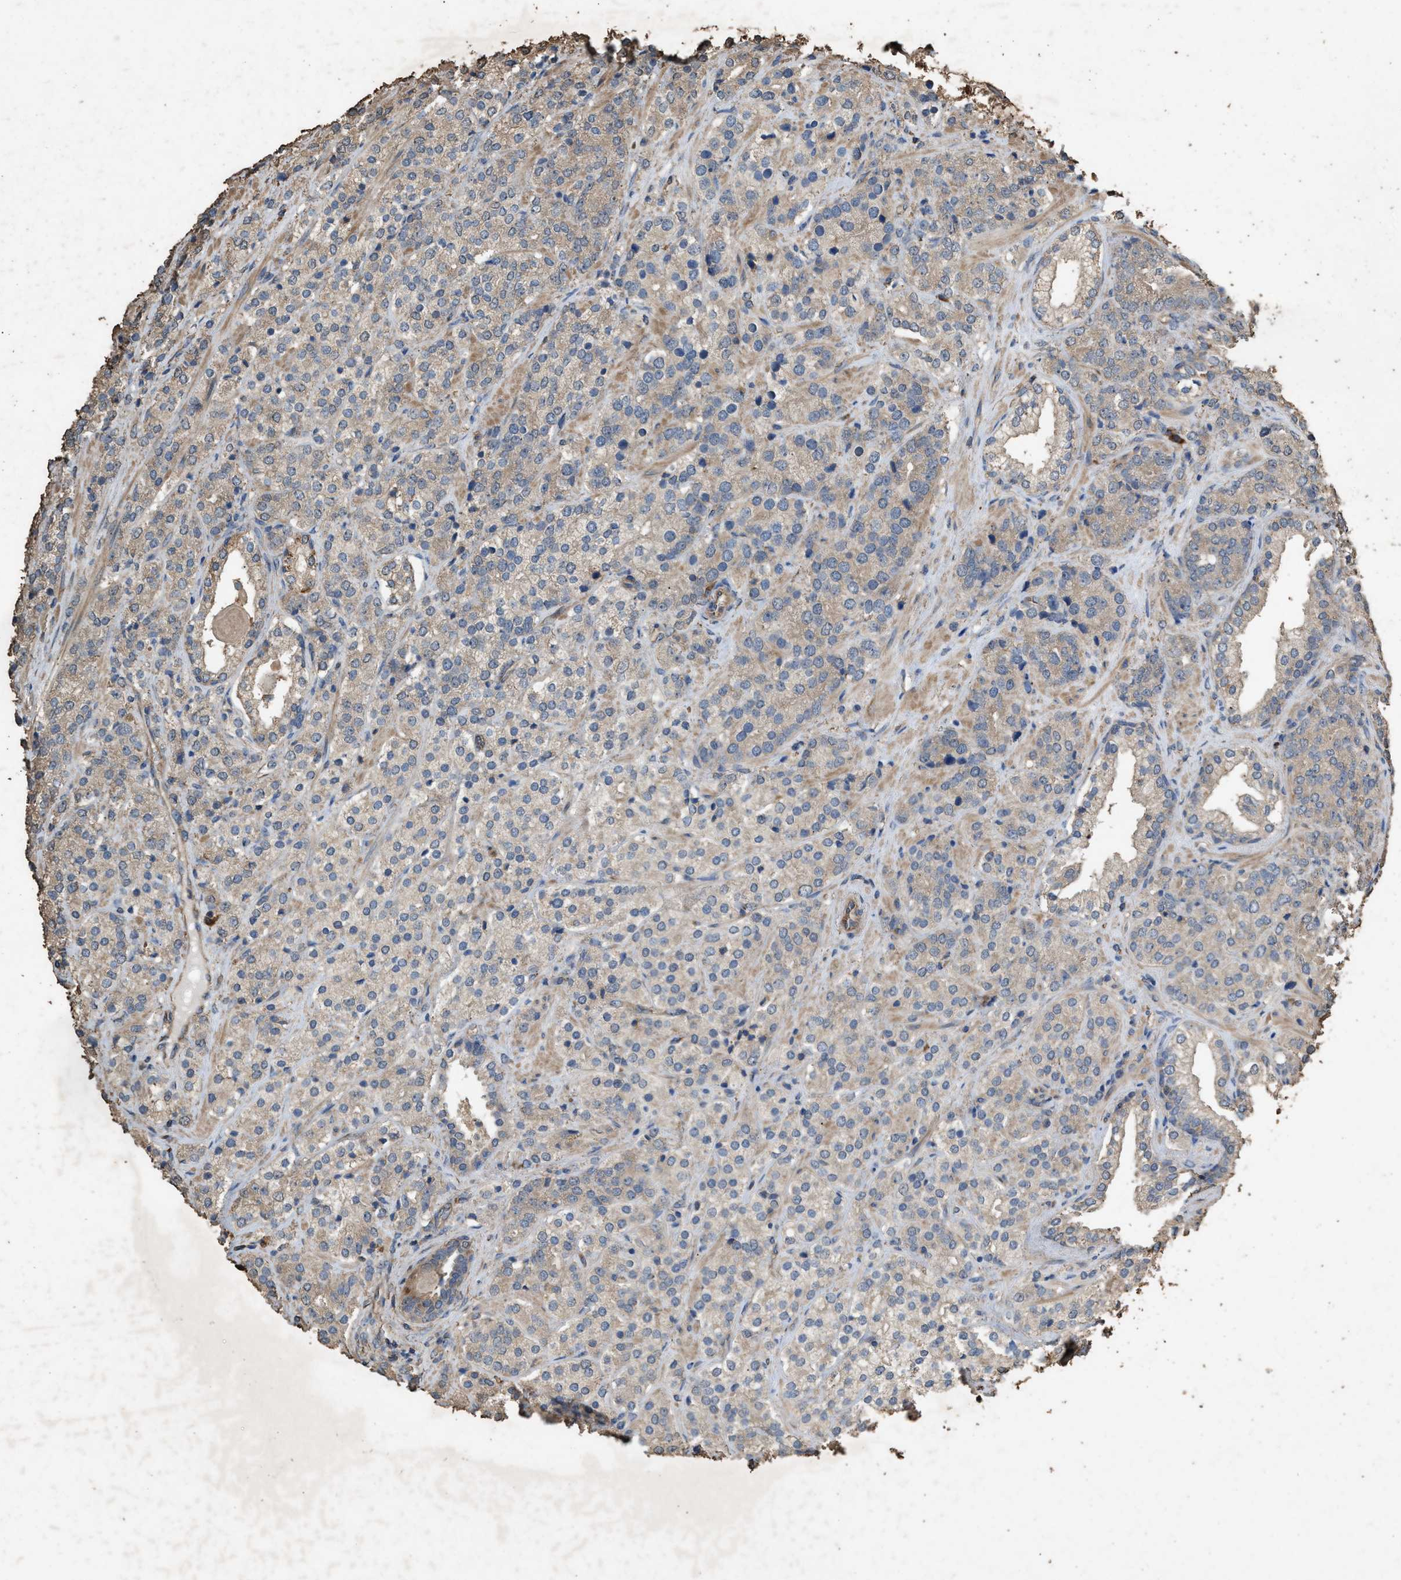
{"staining": {"intensity": "weak", "quantity": "25%-75%", "location": "cytoplasmic/membranous"}, "tissue": "prostate cancer", "cell_type": "Tumor cells", "image_type": "cancer", "snomed": [{"axis": "morphology", "description": "Adenocarcinoma, High grade"}, {"axis": "topography", "description": "Prostate"}], "caption": "Prostate high-grade adenocarcinoma tissue shows weak cytoplasmic/membranous staining in approximately 25%-75% of tumor cells, visualized by immunohistochemistry.", "gene": "DCAF7", "patient": {"sex": "male", "age": 71}}